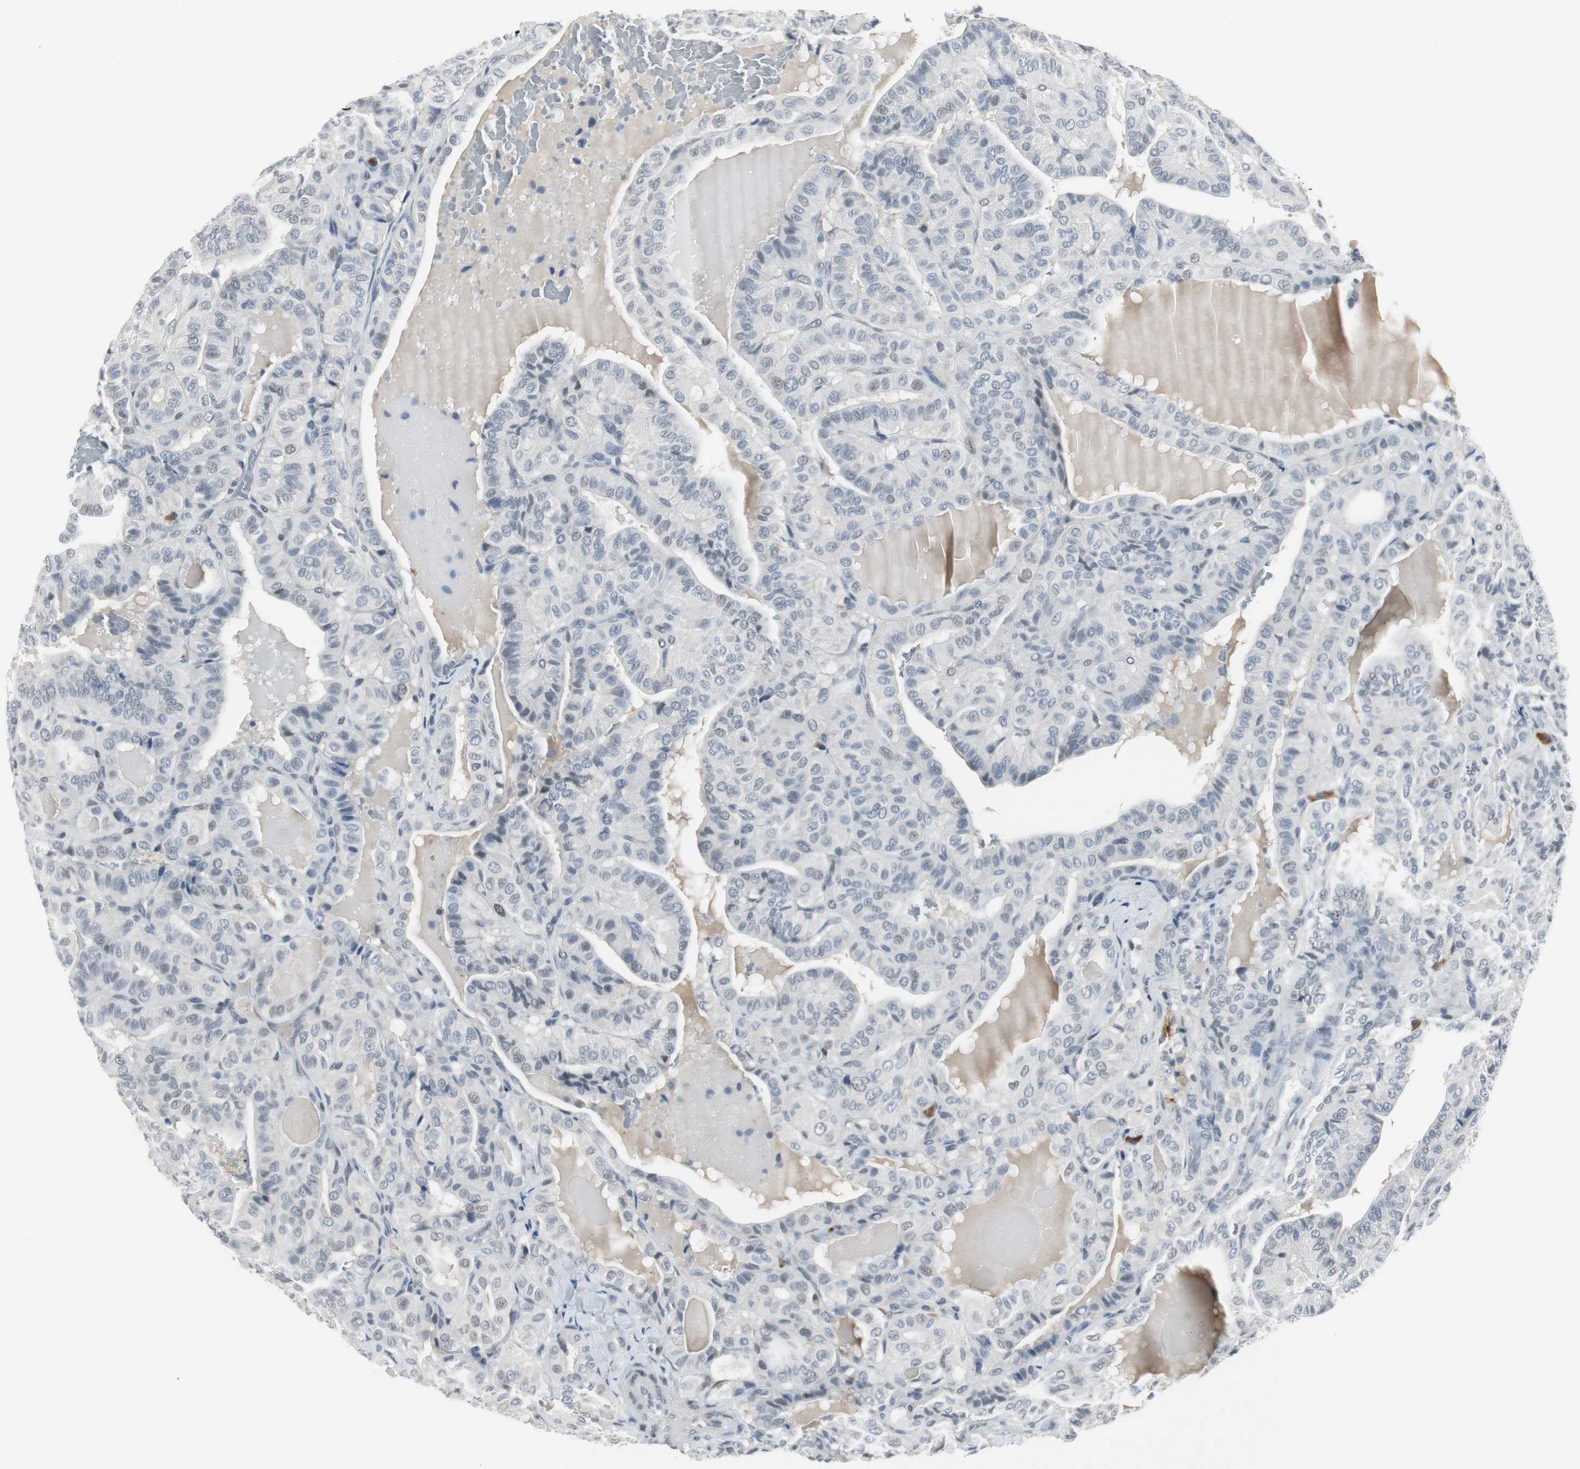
{"staining": {"intensity": "negative", "quantity": "none", "location": "none"}, "tissue": "thyroid cancer", "cell_type": "Tumor cells", "image_type": "cancer", "snomed": [{"axis": "morphology", "description": "Papillary adenocarcinoma, NOS"}, {"axis": "topography", "description": "Thyroid gland"}], "caption": "DAB (3,3'-diaminobenzidine) immunohistochemical staining of human thyroid cancer (papillary adenocarcinoma) exhibits no significant staining in tumor cells.", "gene": "ELK1", "patient": {"sex": "male", "age": 77}}